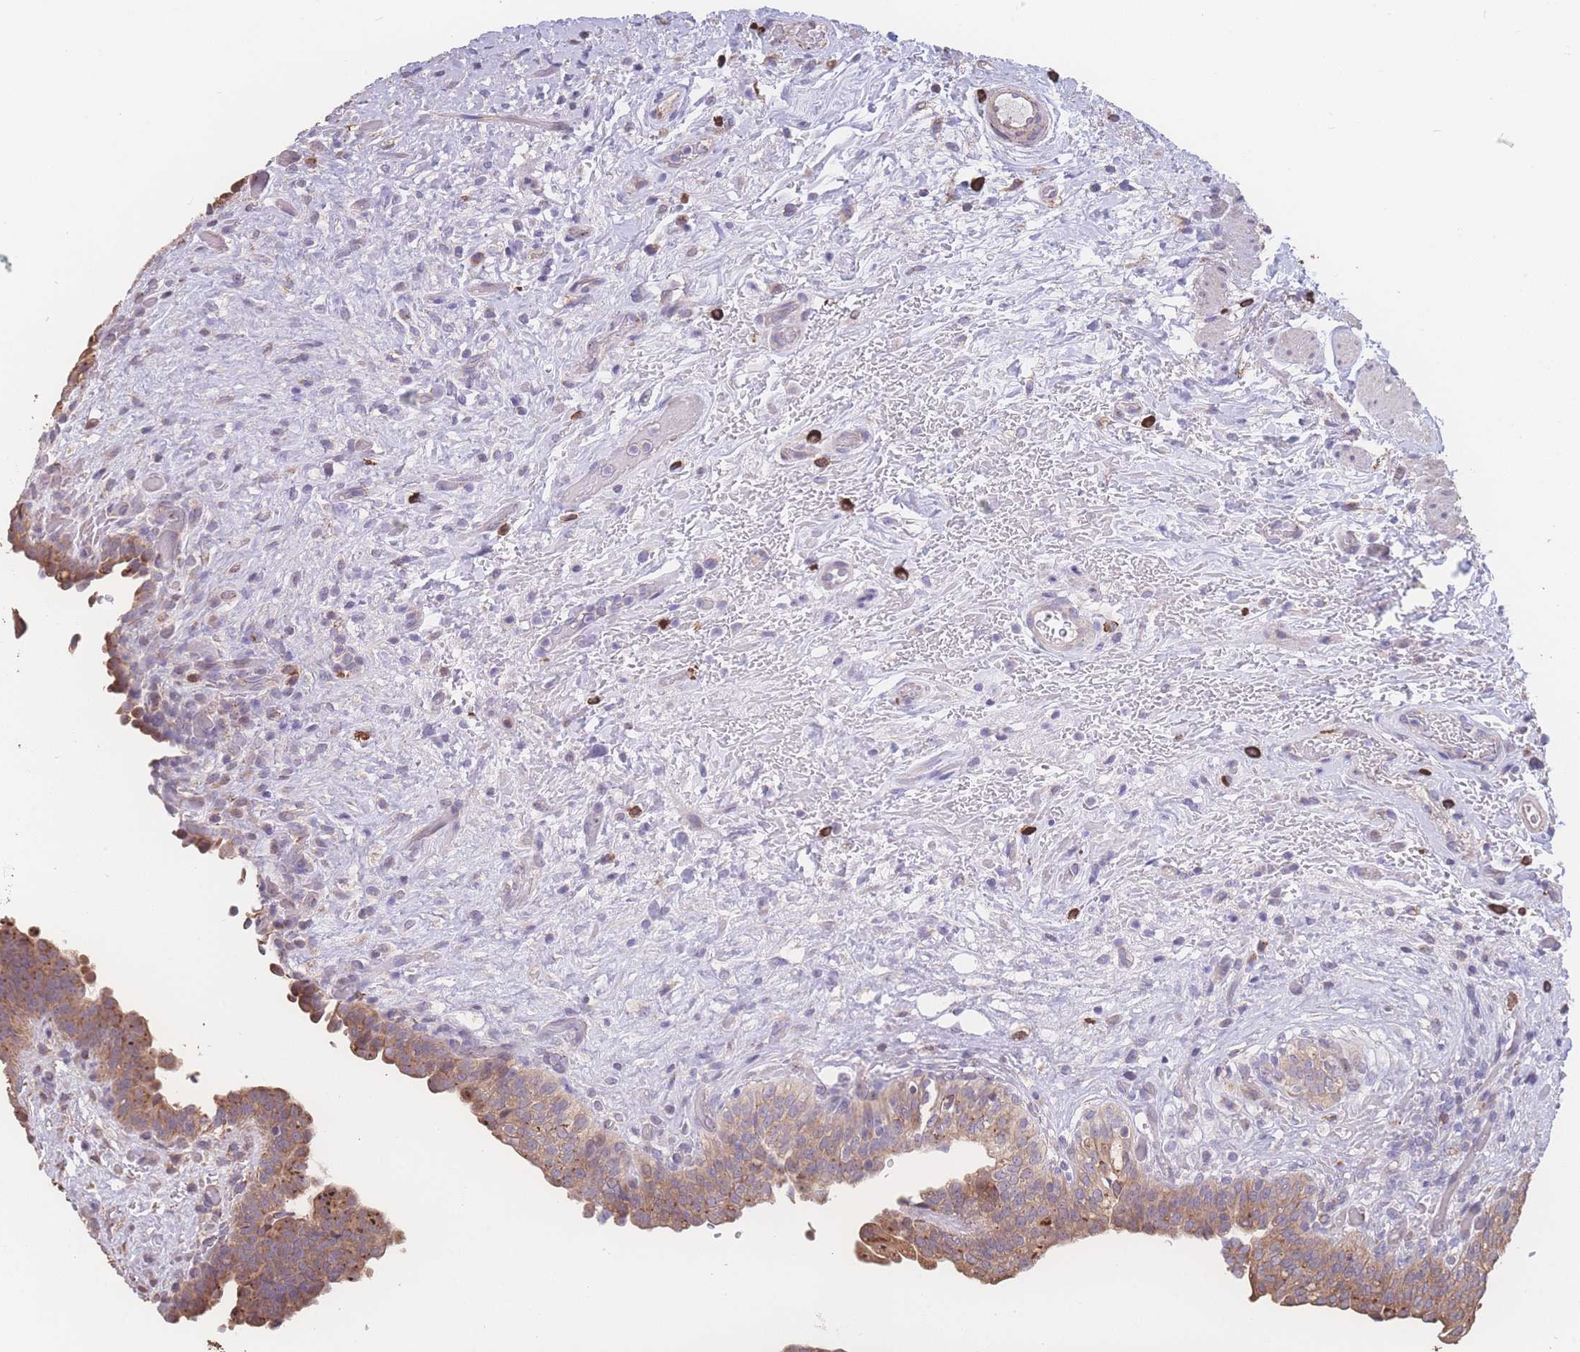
{"staining": {"intensity": "moderate", "quantity": ">75%", "location": "cytoplasmic/membranous"}, "tissue": "urinary bladder", "cell_type": "Urothelial cells", "image_type": "normal", "snomed": [{"axis": "morphology", "description": "Normal tissue, NOS"}, {"axis": "topography", "description": "Urinary bladder"}], "caption": "Protein expression analysis of normal urinary bladder reveals moderate cytoplasmic/membranous positivity in about >75% of urothelial cells. (IHC, brightfield microscopy, high magnification).", "gene": "SGSM3", "patient": {"sex": "male", "age": 69}}